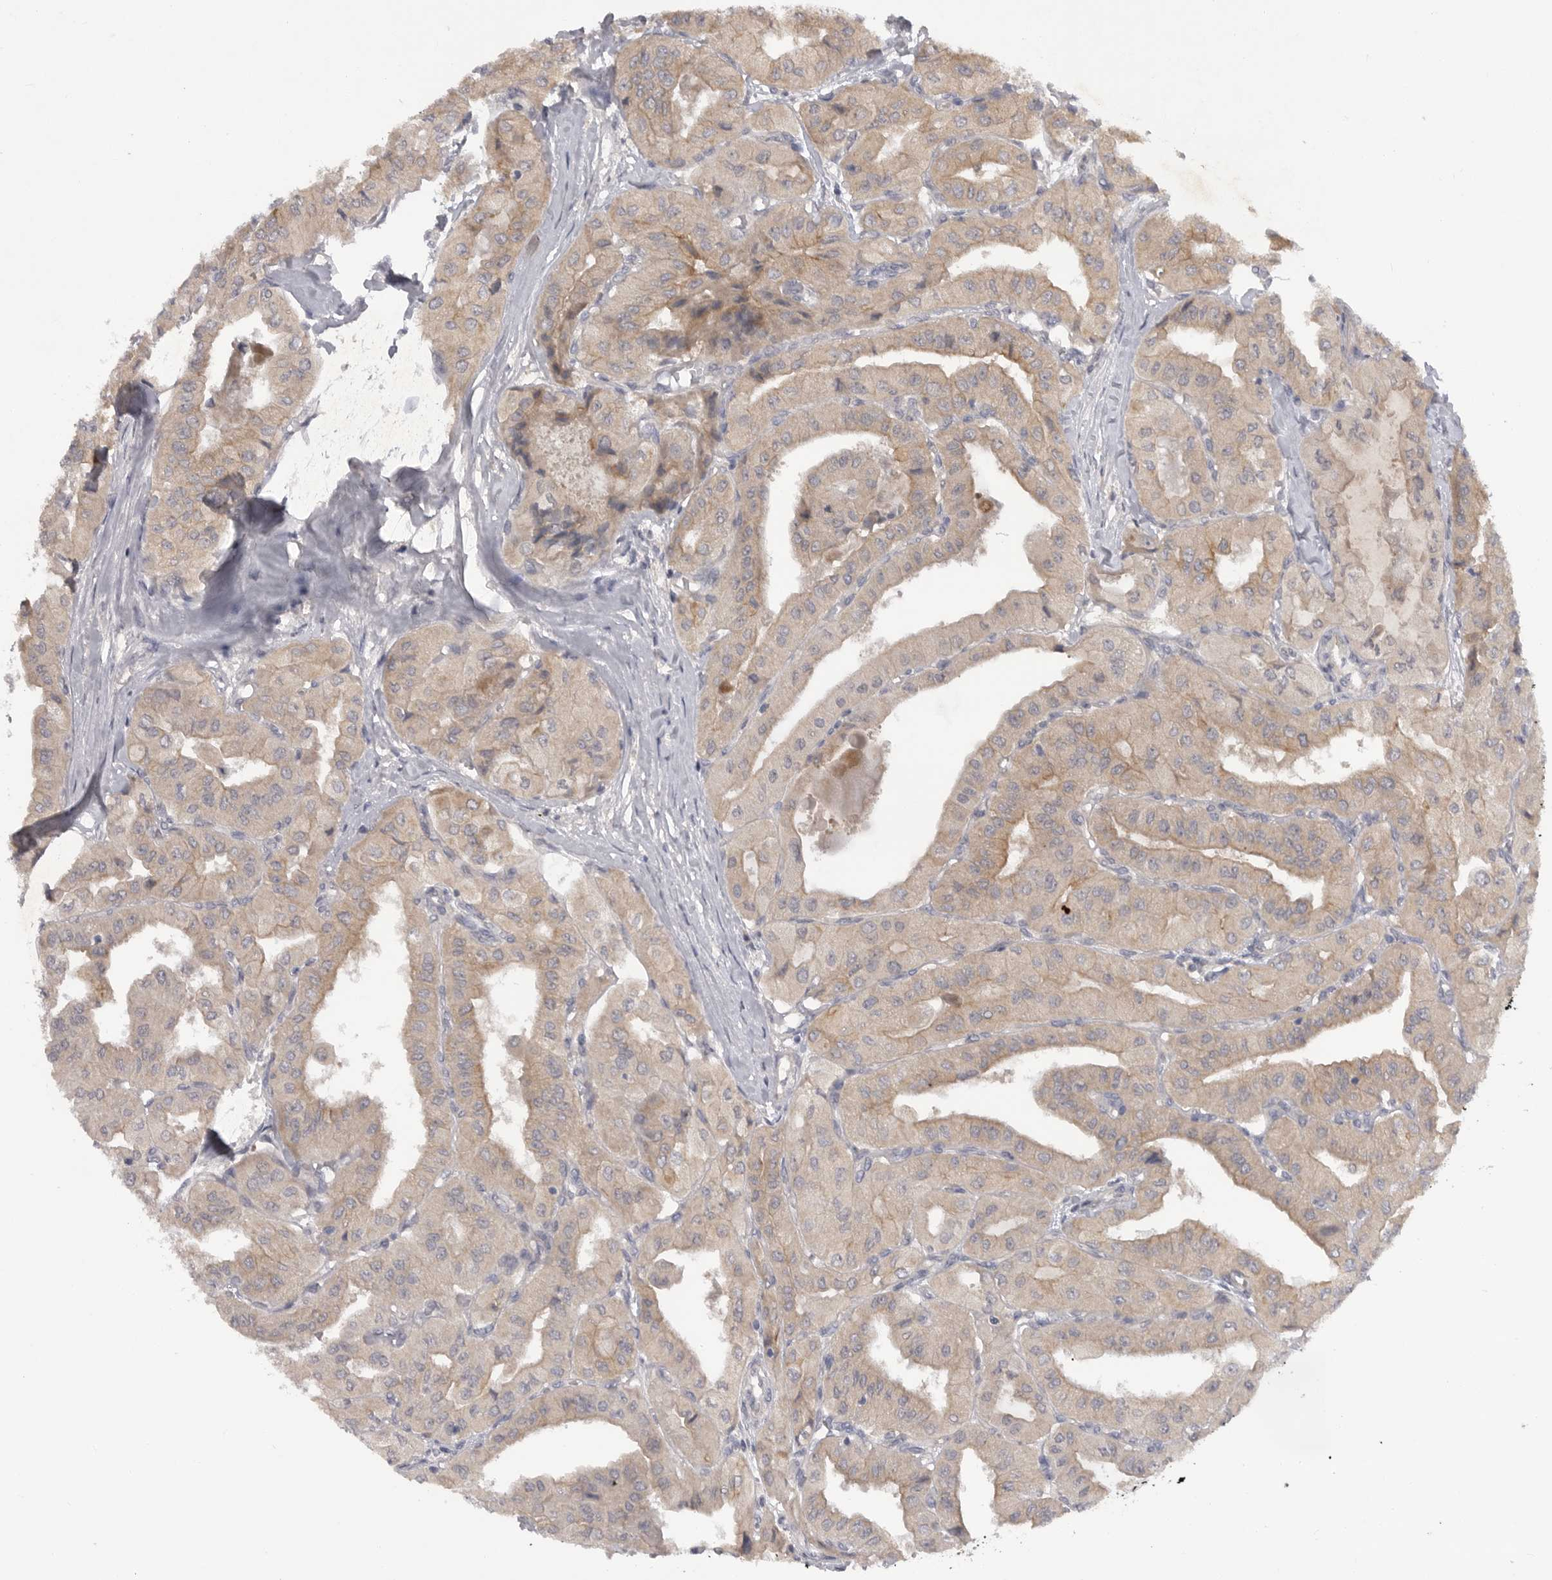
{"staining": {"intensity": "weak", "quantity": "<25%", "location": "cytoplasmic/membranous"}, "tissue": "thyroid cancer", "cell_type": "Tumor cells", "image_type": "cancer", "snomed": [{"axis": "morphology", "description": "Papillary adenocarcinoma, NOS"}, {"axis": "topography", "description": "Thyroid gland"}], "caption": "IHC of human papillary adenocarcinoma (thyroid) exhibits no expression in tumor cells.", "gene": "DHDDS", "patient": {"sex": "female", "age": 59}}